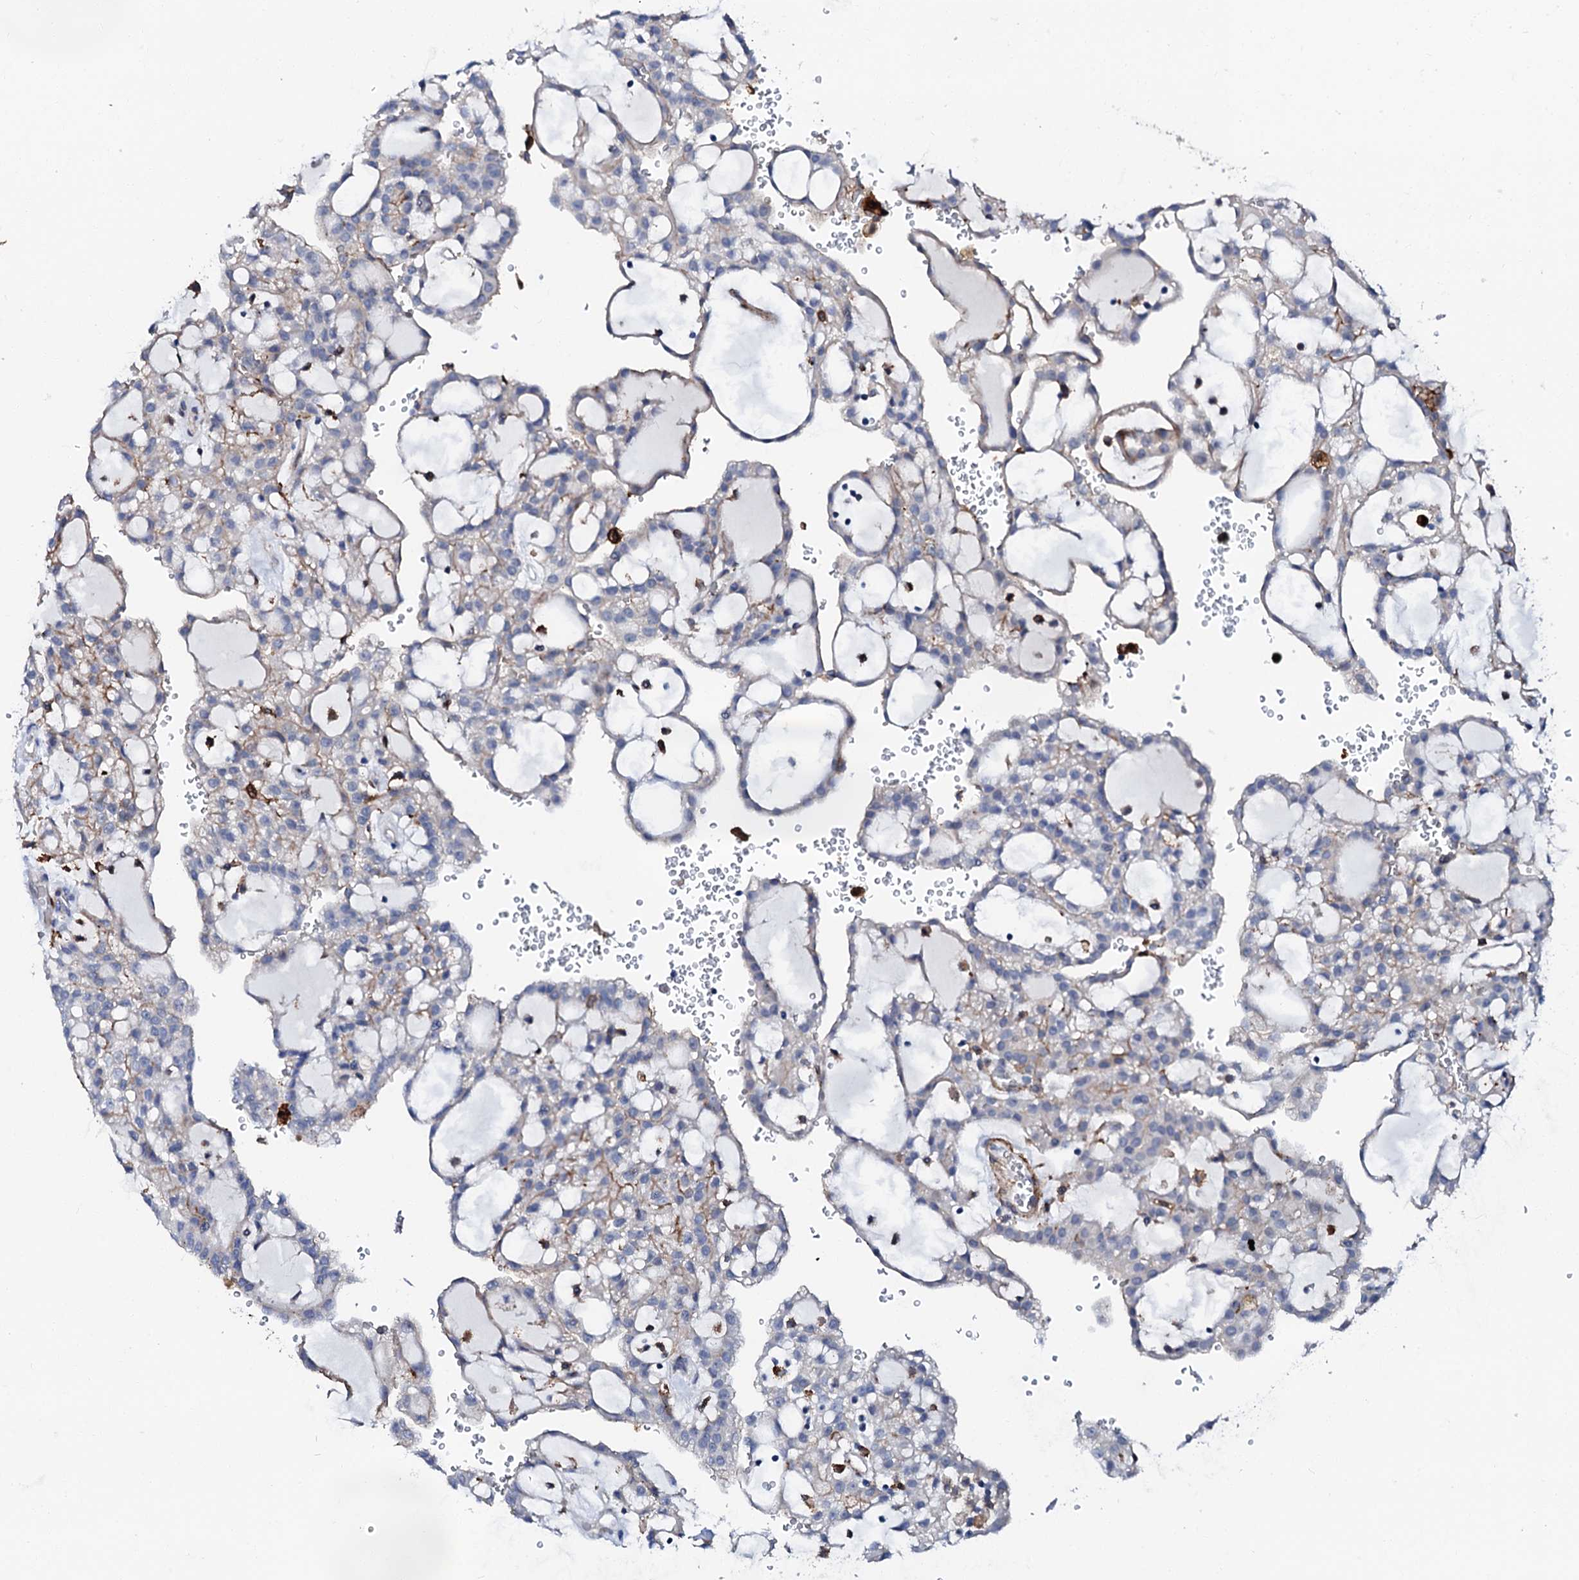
{"staining": {"intensity": "negative", "quantity": "none", "location": "none"}, "tissue": "renal cancer", "cell_type": "Tumor cells", "image_type": "cancer", "snomed": [{"axis": "morphology", "description": "Adenocarcinoma, NOS"}, {"axis": "topography", "description": "Kidney"}], "caption": "Adenocarcinoma (renal) was stained to show a protein in brown. There is no significant expression in tumor cells. Nuclei are stained in blue.", "gene": "MED13L", "patient": {"sex": "male", "age": 63}}